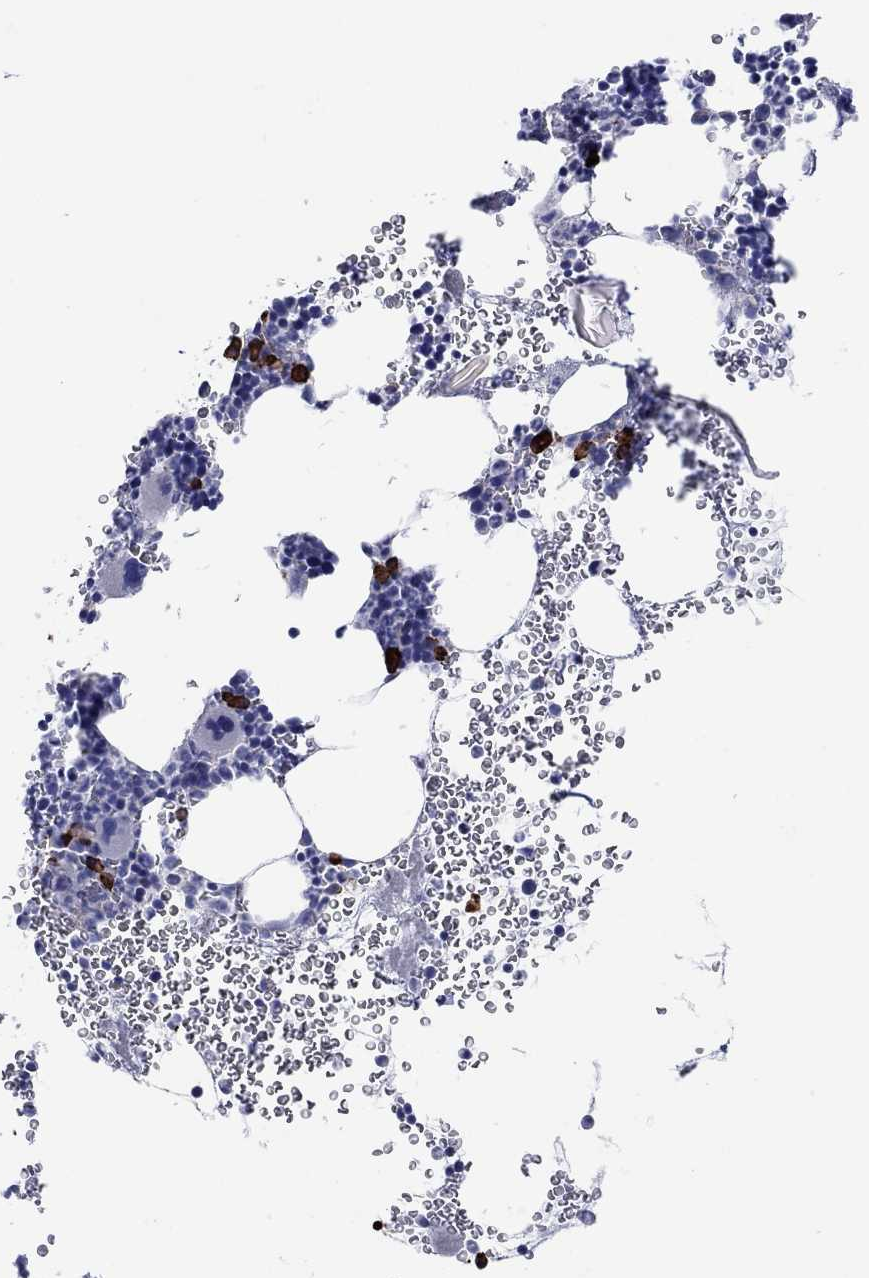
{"staining": {"intensity": "strong", "quantity": "<25%", "location": "cytoplasmic/membranous"}, "tissue": "bone marrow", "cell_type": "Hematopoietic cells", "image_type": "normal", "snomed": [{"axis": "morphology", "description": "Normal tissue, NOS"}, {"axis": "topography", "description": "Bone marrow"}], "caption": "Protein expression analysis of normal human bone marrow reveals strong cytoplasmic/membranous staining in approximately <25% of hematopoietic cells. The staining is performed using DAB brown chromogen to label protein expression. The nuclei are counter-stained blue using hematoxylin.", "gene": "P2RY6", "patient": {"sex": "male", "age": 44}}